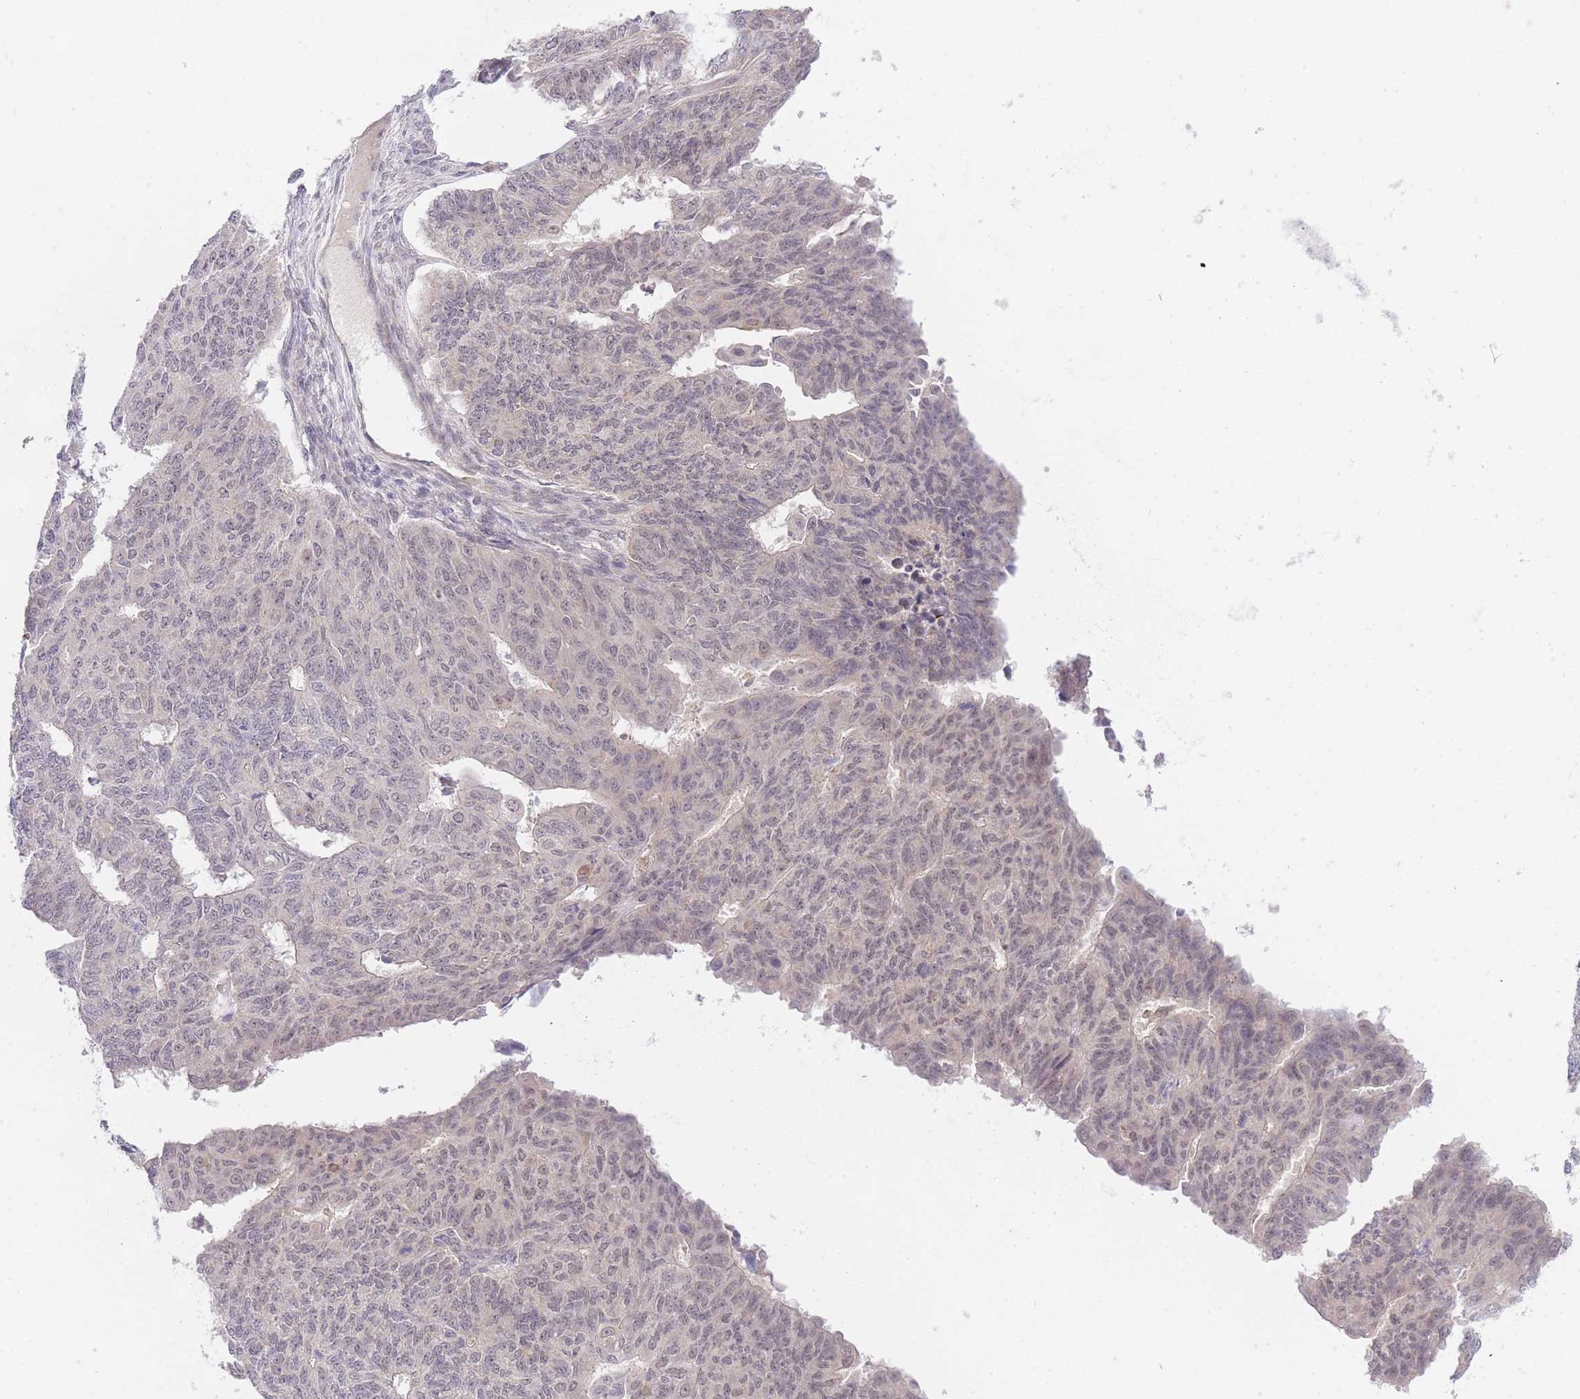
{"staining": {"intensity": "weak", "quantity": "<25%", "location": "nuclear"}, "tissue": "endometrial cancer", "cell_type": "Tumor cells", "image_type": "cancer", "snomed": [{"axis": "morphology", "description": "Adenocarcinoma, NOS"}, {"axis": "topography", "description": "Endometrium"}], "caption": "Immunohistochemistry (IHC) of endometrial cancer (adenocarcinoma) reveals no staining in tumor cells.", "gene": "SLC25A33", "patient": {"sex": "female", "age": 32}}